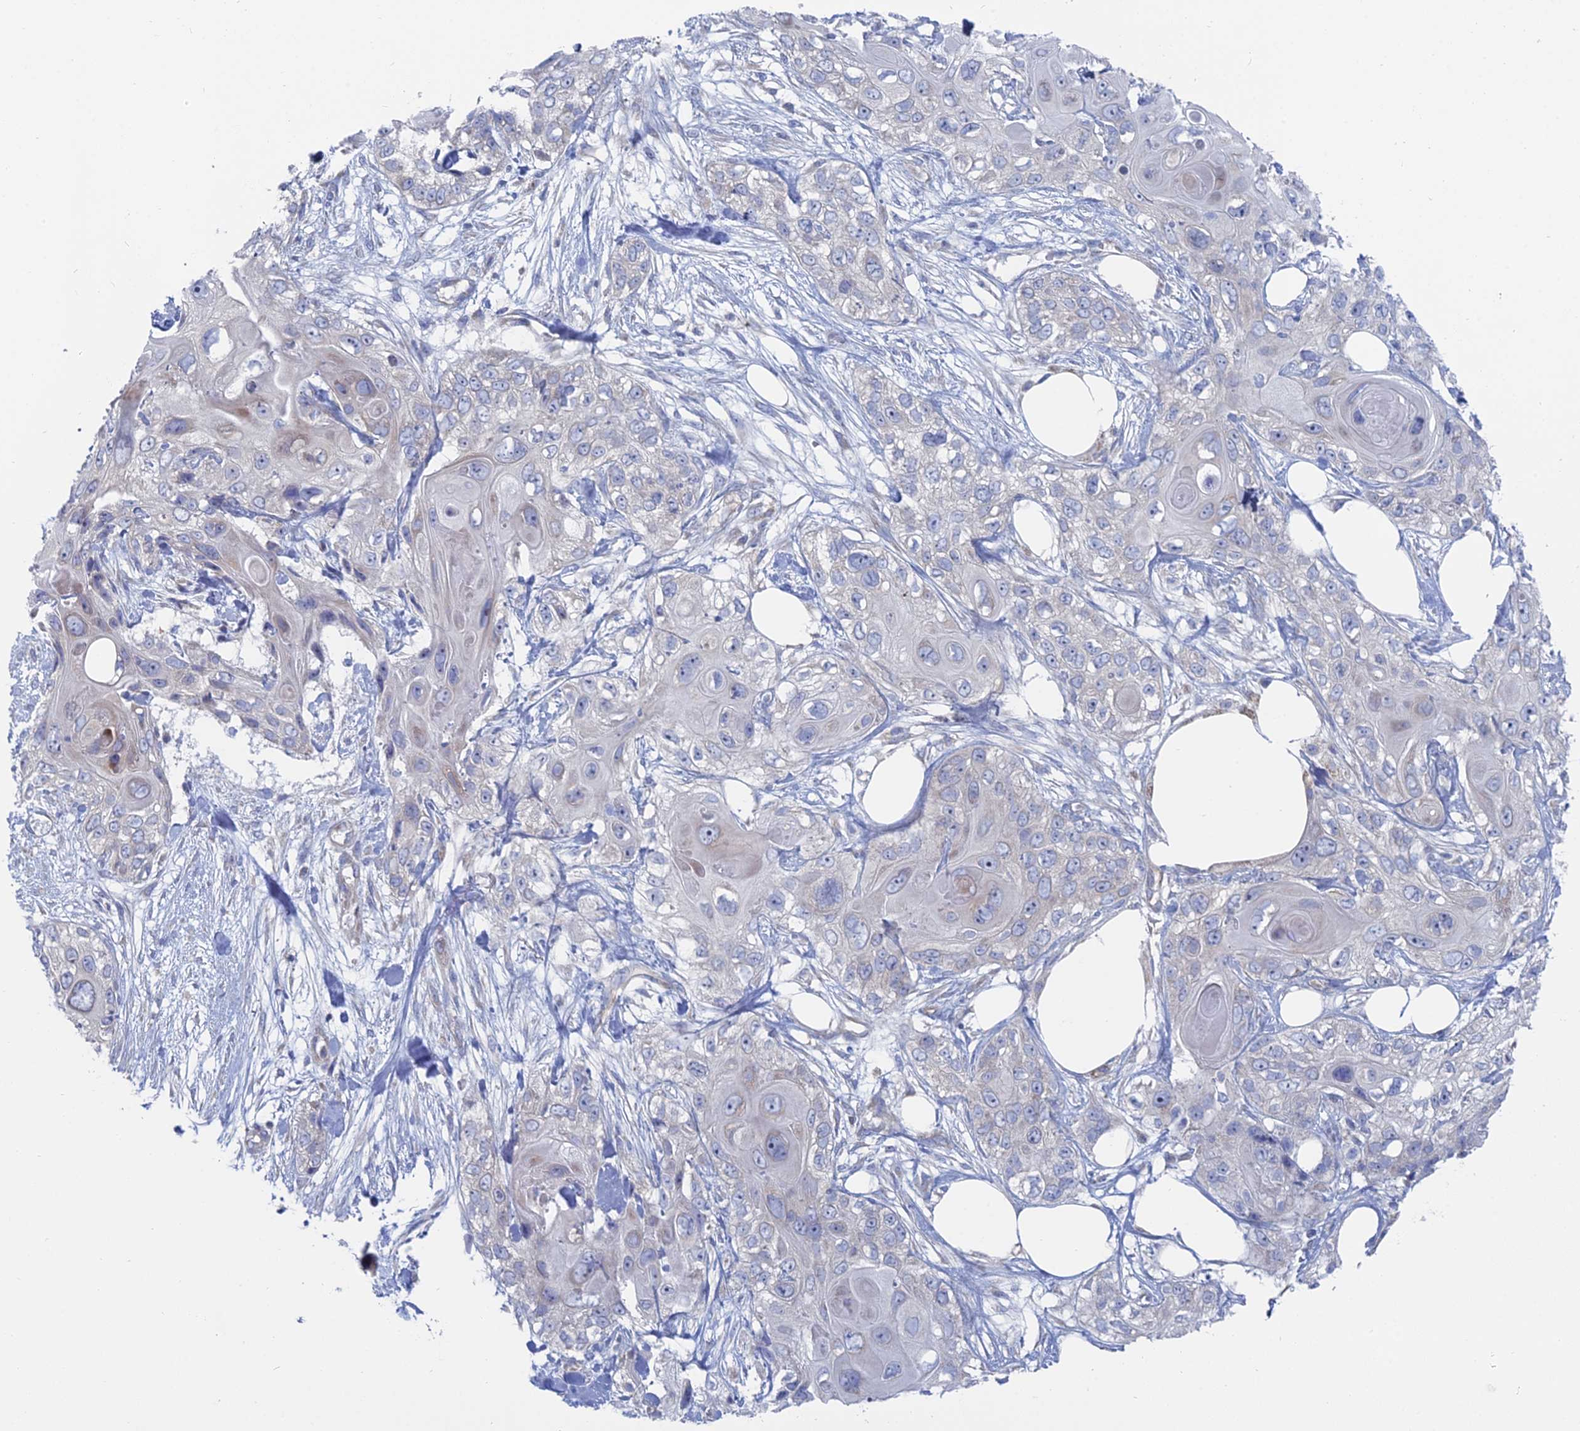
{"staining": {"intensity": "negative", "quantity": "none", "location": "none"}, "tissue": "skin cancer", "cell_type": "Tumor cells", "image_type": "cancer", "snomed": [{"axis": "morphology", "description": "Normal tissue, NOS"}, {"axis": "morphology", "description": "Squamous cell carcinoma, NOS"}, {"axis": "topography", "description": "Skin"}], "caption": "Immunohistochemistry (IHC) histopathology image of human skin squamous cell carcinoma stained for a protein (brown), which reveals no staining in tumor cells. (Brightfield microscopy of DAB (3,3'-diaminobenzidine) immunohistochemistry (IHC) at high magnification).", "gene": "CCDC149", "patient": {"sex": "male", "age": 72}}